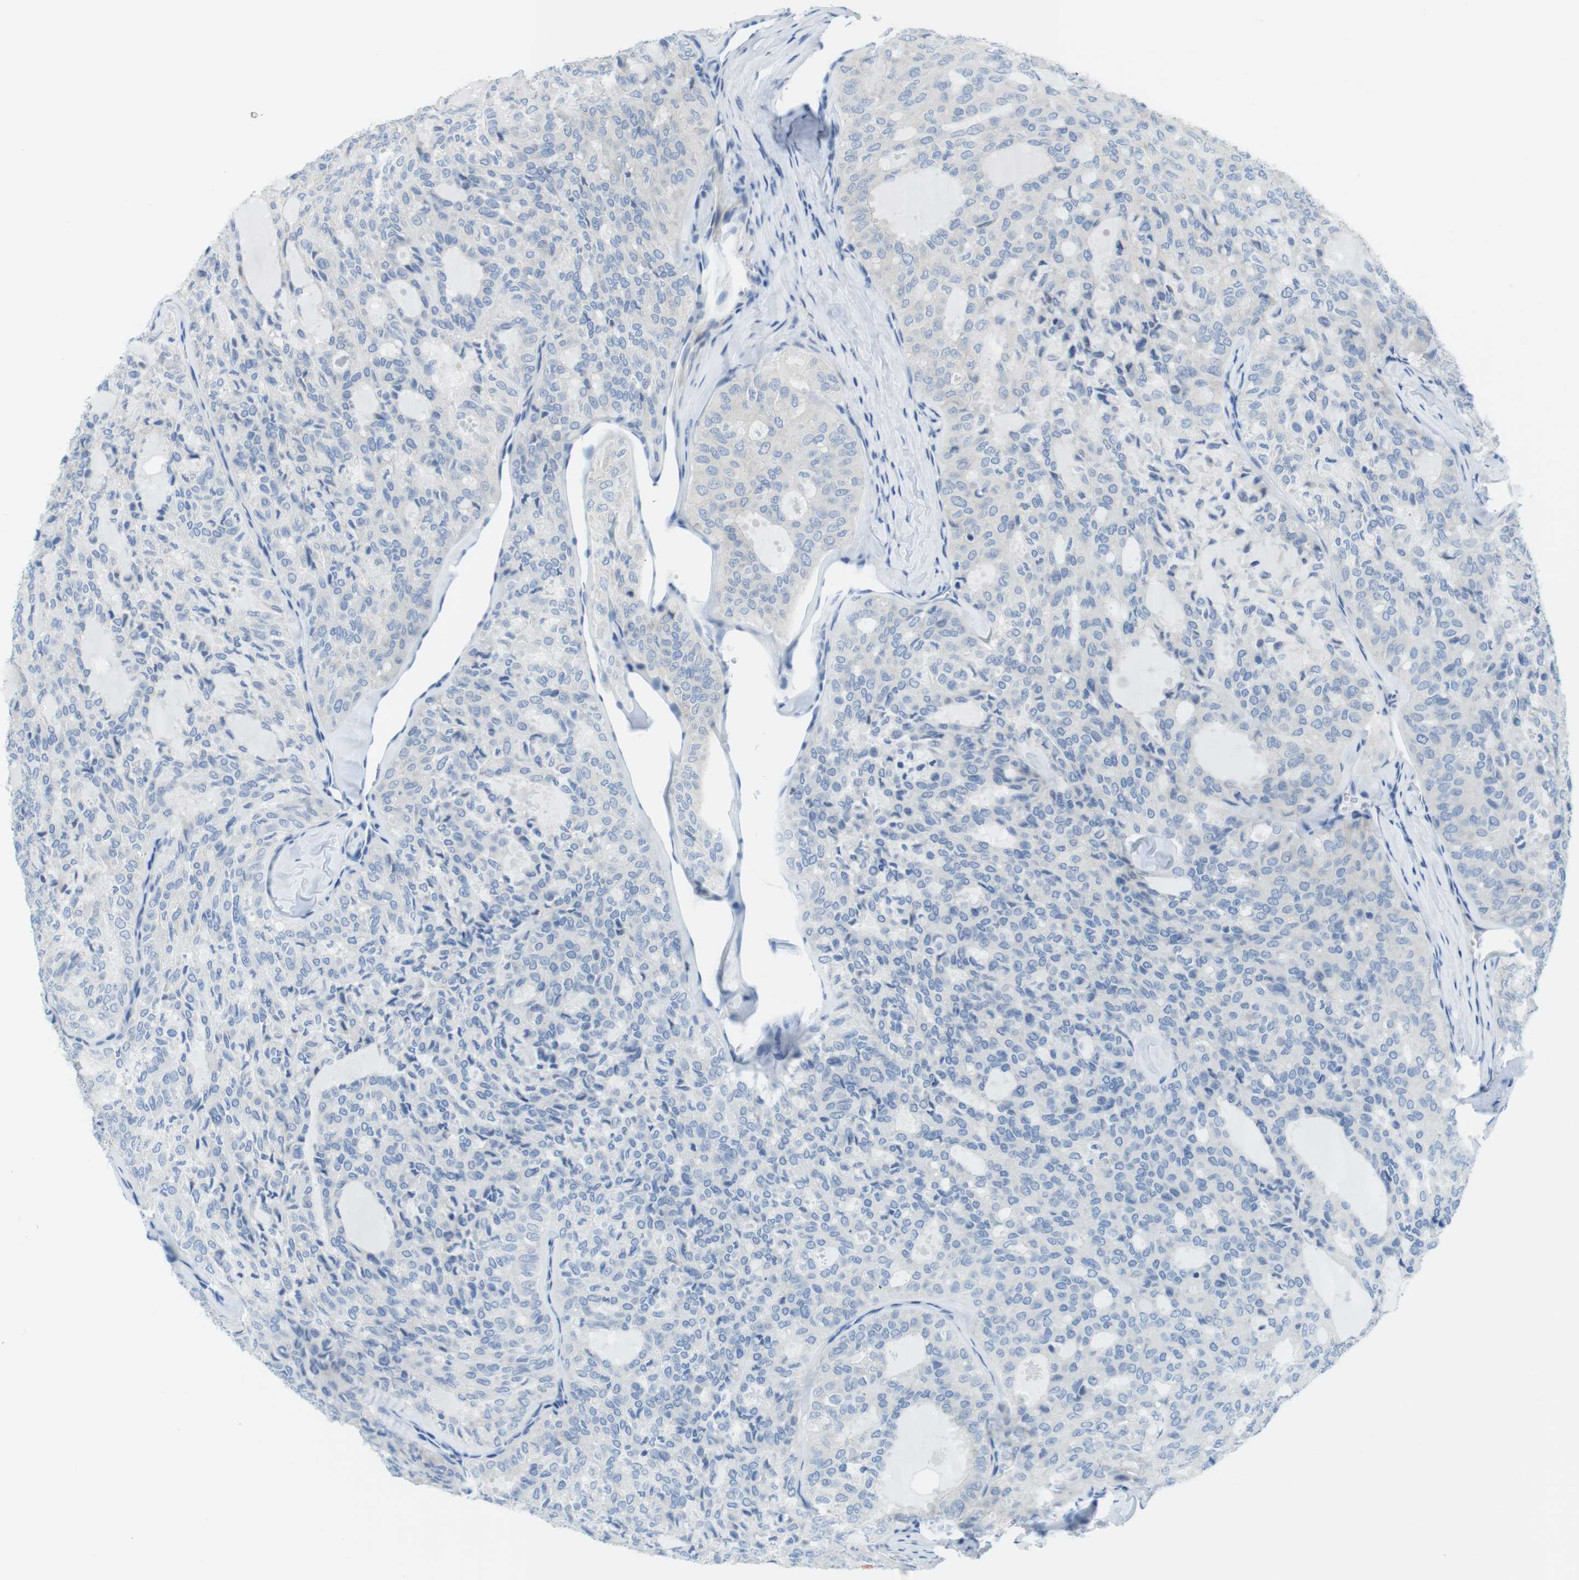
{"staining": {"intensity": "negative", "quantity": "none", "location": "none"}, "tissue": "thyroid cancer", "cell_type": "Tumor cells", "image_type": "cancer", "snomed": [{"axis": "morphology", "description": "Follicular adenoma carcinoma, NOS"}, {"axis": "topography", "description": "Thyroid gland"}], "caption": "This is an immunohistochemistry (IHC) histopathology image of thyroid follicular adenoma carcinoma. There is no staining in tumor cells.", "gene": "ASIC5", "patient": {"sex": "male", "age": 75}}